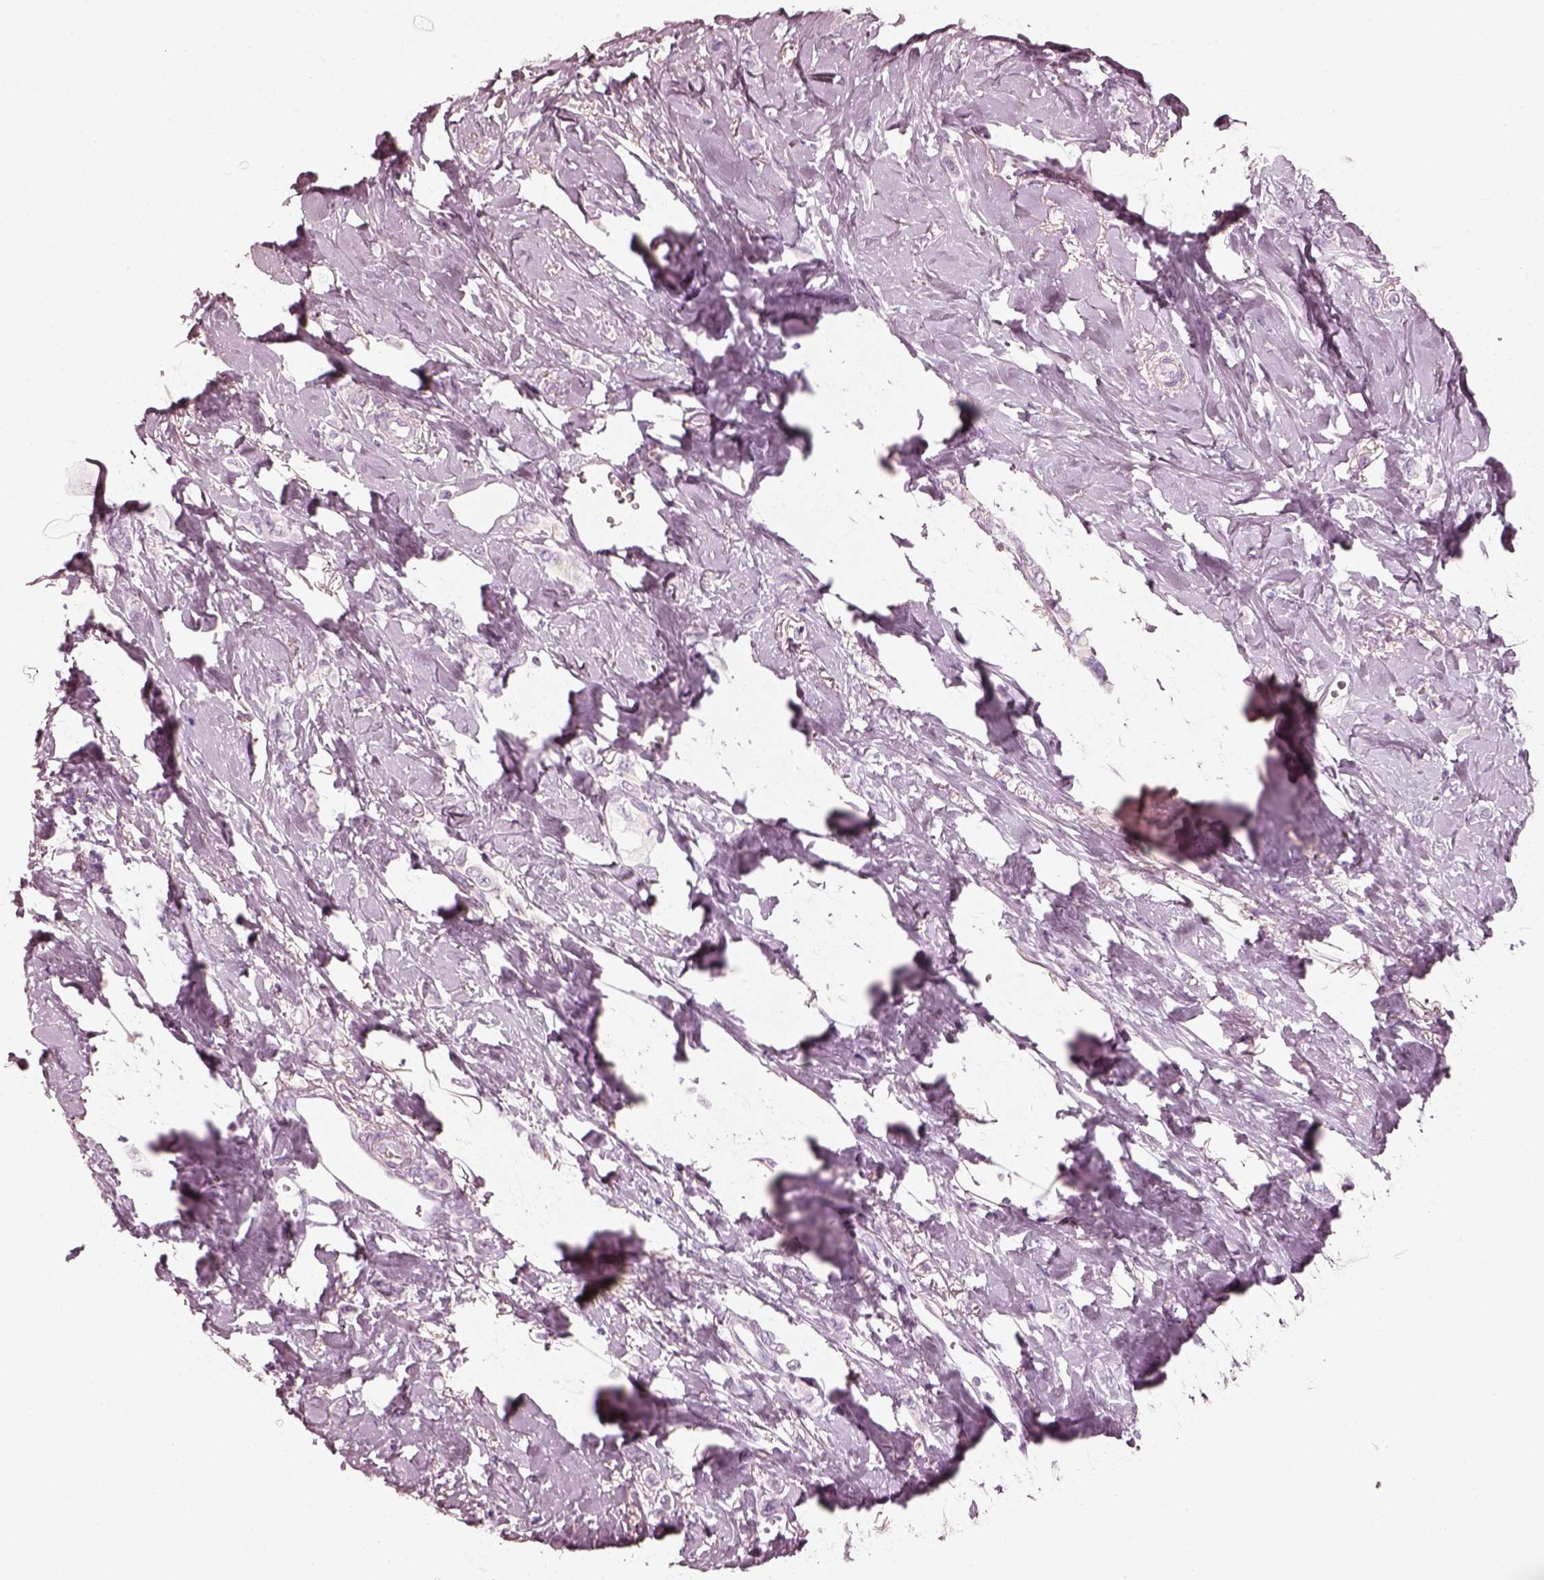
{"staining": {"intensity": "negative", "quantity": "none", "location": "none"}, "tissue": "breast cancer", "cell_type": "Tumor cells", "image_type": "cancer", "snomed": [{"axis": "morphology", "description": "Lobular carcinoma"}, {"axis": "topography", "description": "Breast"}], "caption": "Immunohistochemistry (IHC) histopathology image of human breast cancer (lobular carcinoma) stained for a protein (brown), which reveals no positivity in tumor cells. (DAB (3,3'-diaminobenzidine) immunohistochemistry (IHC) visualized using brightfield microscopy, high magnification).", "gene": "R3HDML", "patient": {"sex": "female", "age": 66}}